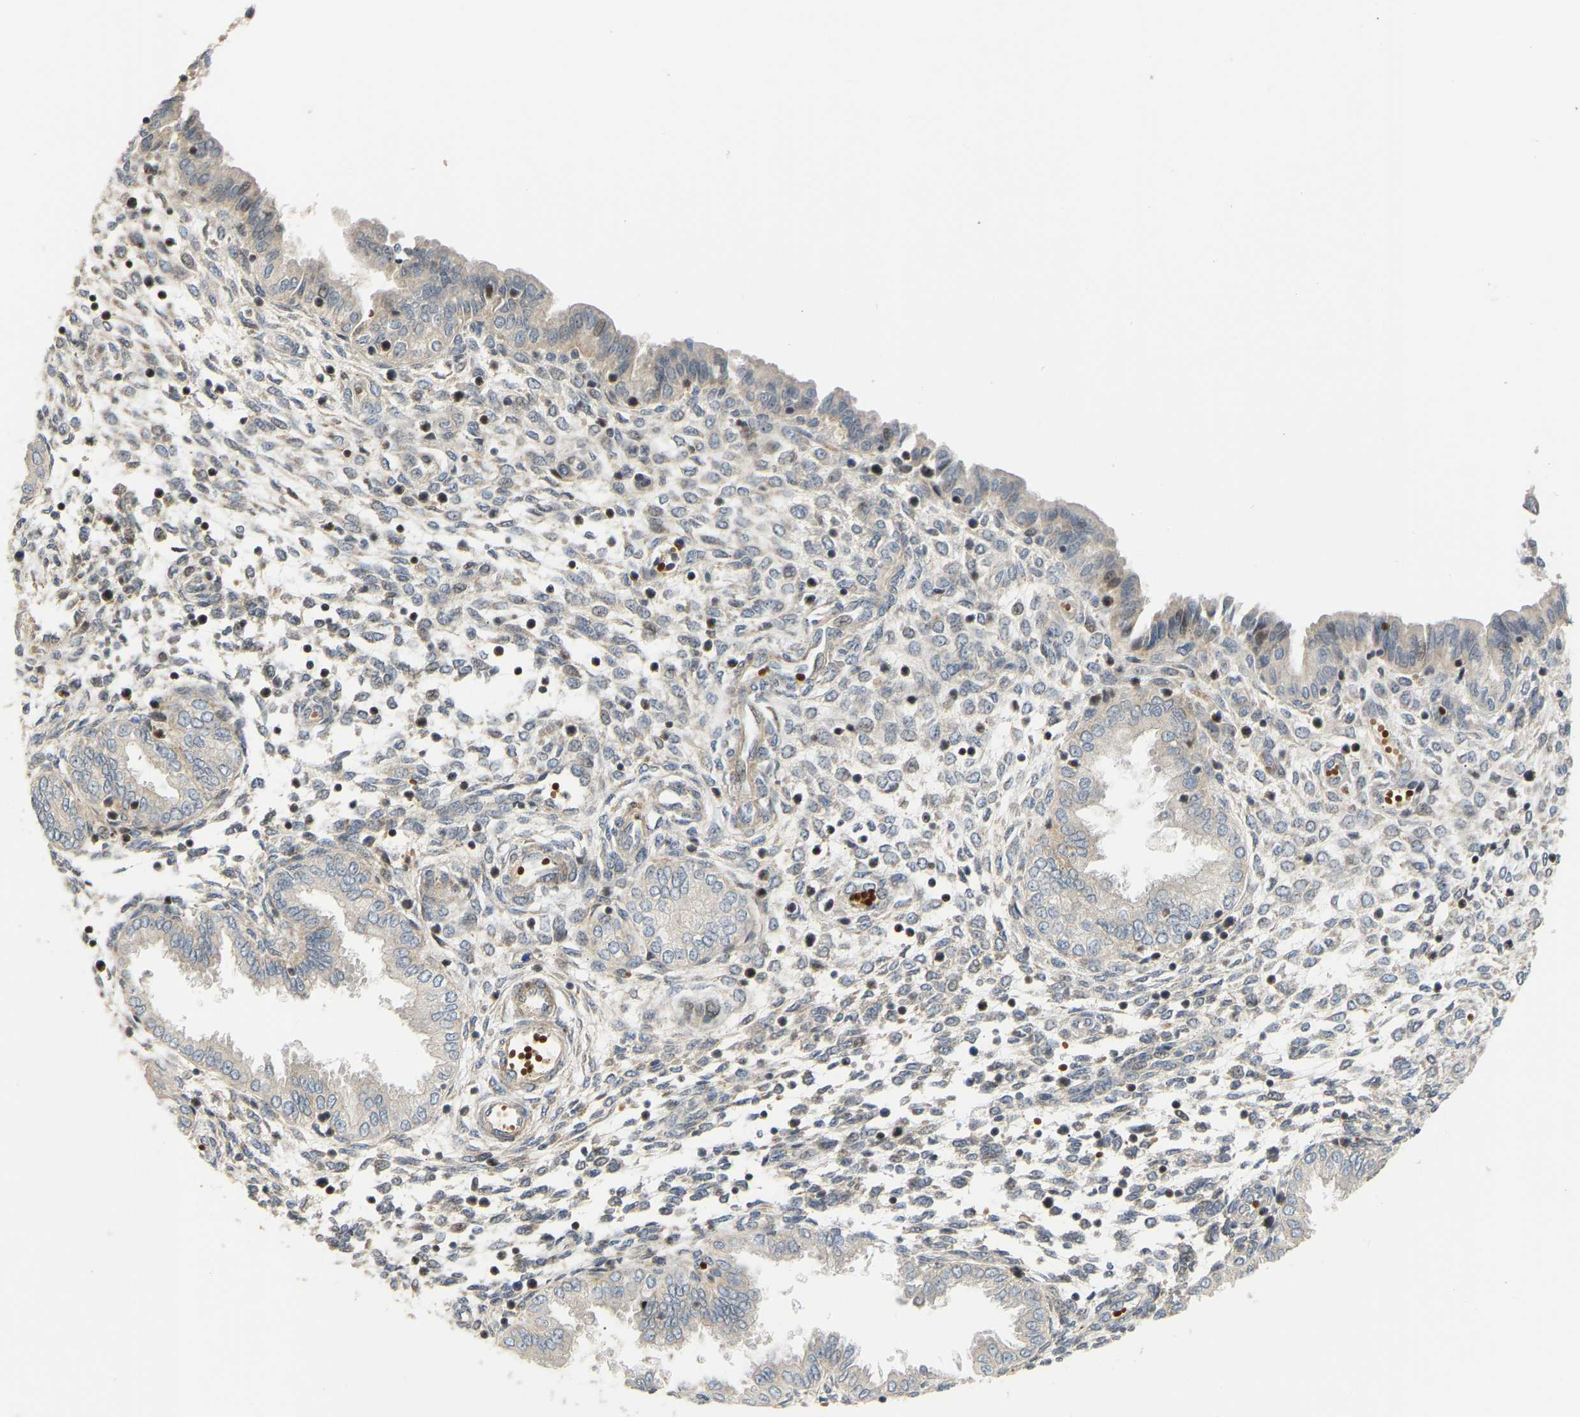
{"staining": {"intensity": "weak", "quantity": "25%-75%", "location": "cytoplasmic/membranous"}, "tissue": "endometrium", "cell_type": "Cells in endometrial stroma", "image_type": "normal", "snomed": [{"axis": "morphology", "description": "Normal tissue, NOS"}, {"axis": "topography", "description": "Endometrium"}], "caption": "Immunohistochemistry photomicrograph of normal human endometrium stained for a protein (brown), which shows low levels of weak cytoplasmic/membranous staining in about 25%-75% of cells in endometrial stroma.", "gene": "POGLUT2", "patient": {"sex": "female", "age": 33}}